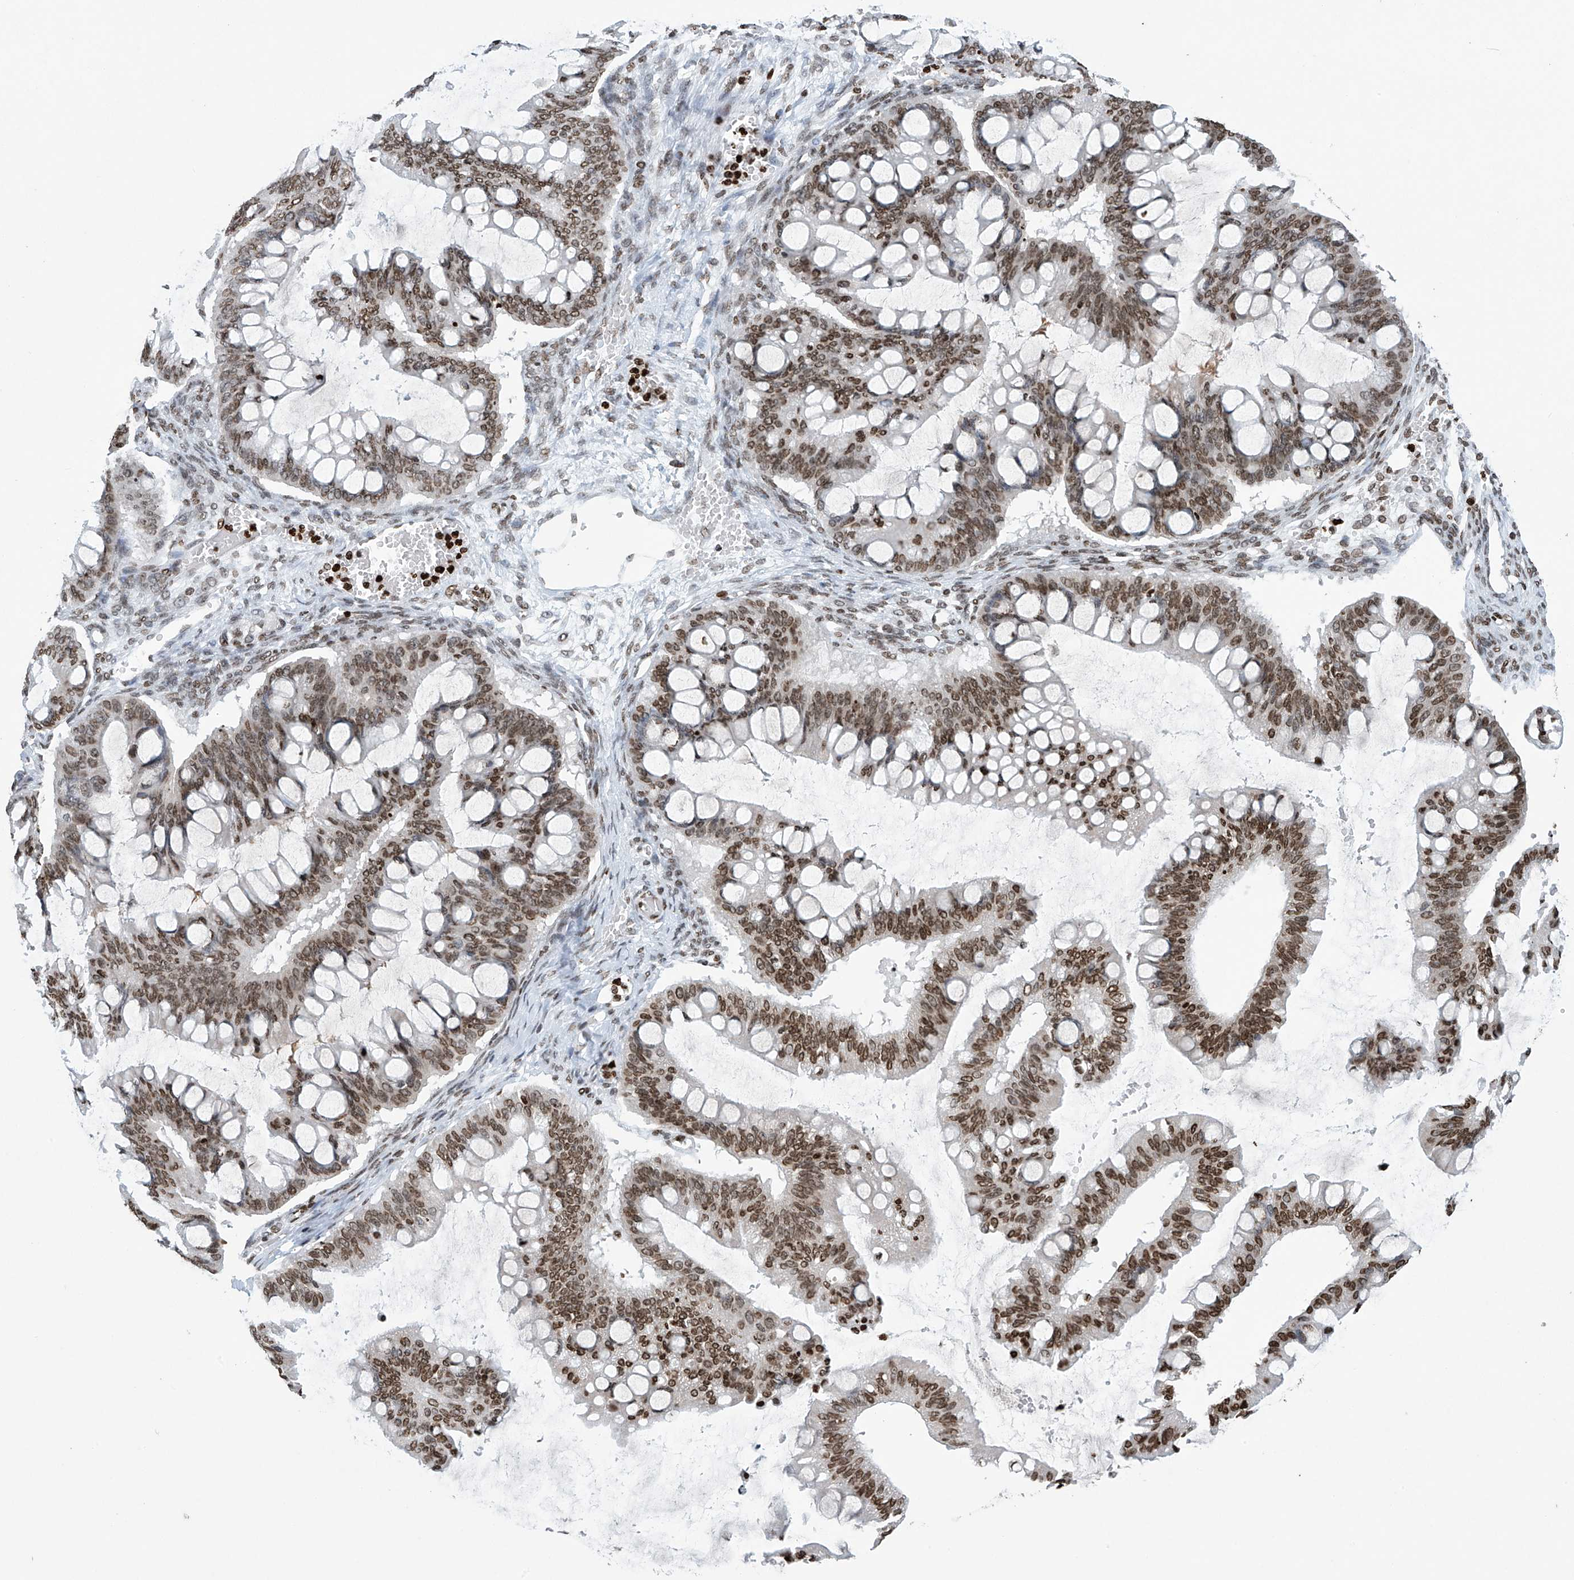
{"staining": {"intensity": "moderate", "quantity": ">75%", "location": "nuclear"}, "tissue": "ovarian cancer", "cell_type": "Tumor cells", "image_type": "cancer", "snomed": [{"axis": "morphology", "description": "Cystadenocarcinoma, mucinous, NOS"}, {"axis": "topography", "description": "Ovary"}], "caption": "Brown immunohistochemical staining in ovarian cancer shows moderate nuclear expression in about >75% of tumor cells. Using DAB (3,3'-diaminobenzidine) (brown) and hematoxylin (blue) stains, captured at high magnification using brightfield microscopy.", "gene": "H4C16", "patient": {"sex": "female", "age": 73}}